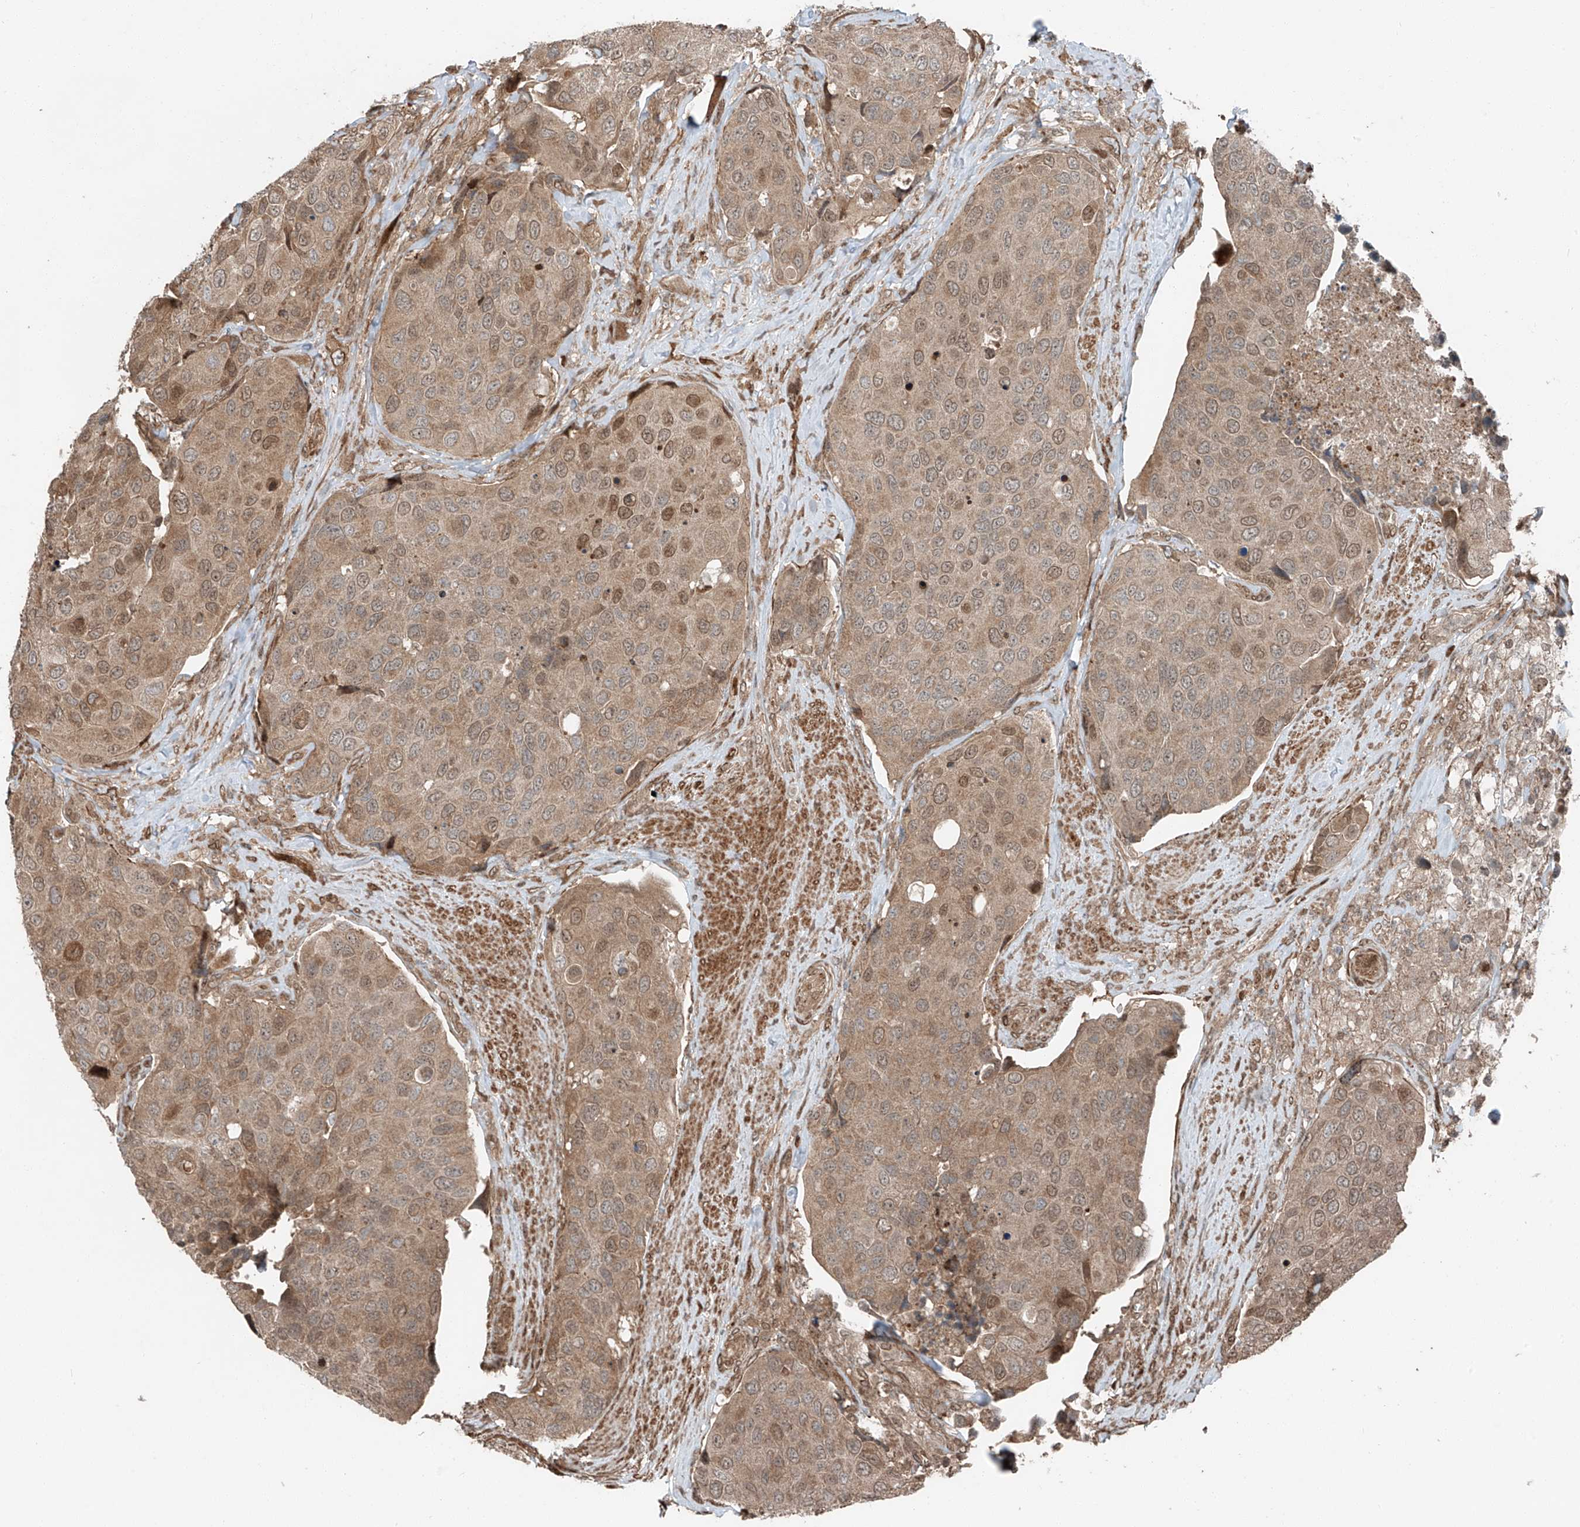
{"staining": {"intensity": "moderate", "quantity": ">75%", "location": "cytoplasmic/membranous,nuclear"}, "tissue": "urothelial cancer", "cell_type": "Tumor cells", "image_type": "cancer", "snomed": [{"axis": "morphology", "description": "Urothelial carcinoma, High grade"}, {"axis": "topography", "description": "Urinary bladder"}], "caption": "Immunohistochemical staining of urothelial carcinoma (high-grade) reveals medium levels of moderate cytoplasmic/membranous and nuclear expression in about >75% of tumor cells.", "gene": "CEP162", "patient": {"sex": "male", "age": 74}}